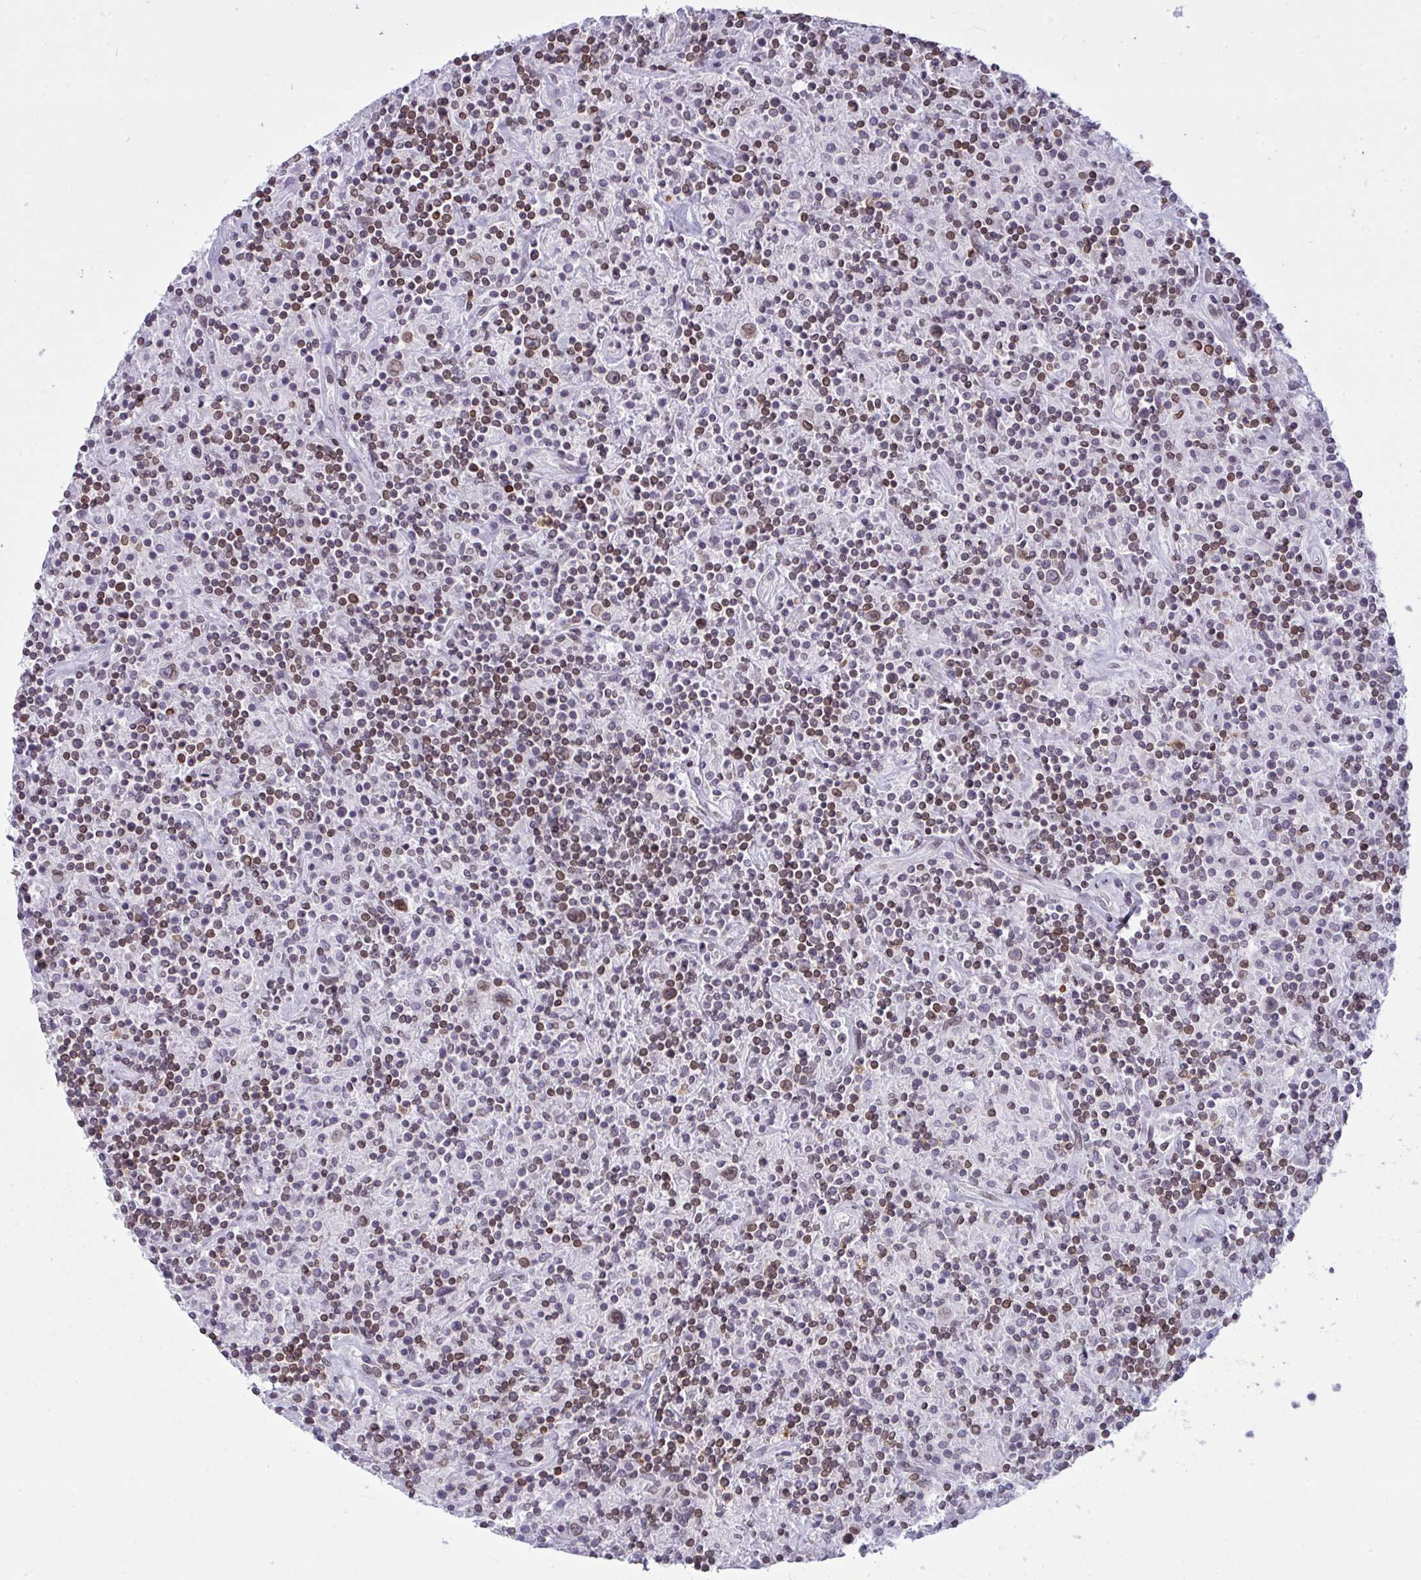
{"staining": {"intensity": "weak", "quantity": "25%-75%", "location": "cytoplasmic/membranous,nuclear"}, "tissue": "lymphoma", "cell_type": "Tumor cells", "image_type": "cancer", "snomed": [{"axis": "morphology", "description": "Hodgkin's disease, NOS"}, {"axis": "topography", "description": "Lymph node"}], "caption": "A high-resolution micrograph shows immunohistochemistry (IHC) staining of Hodgkin's disease, which shows weak cytoplasmic/membranous and nuclear staining in about 25%-75% of tumor cells. (DAB IHC, brown staining for protein, blue staining for nuclei).", "gene": "LMNB2", "patient": {"sex": "male", "age": 70}}